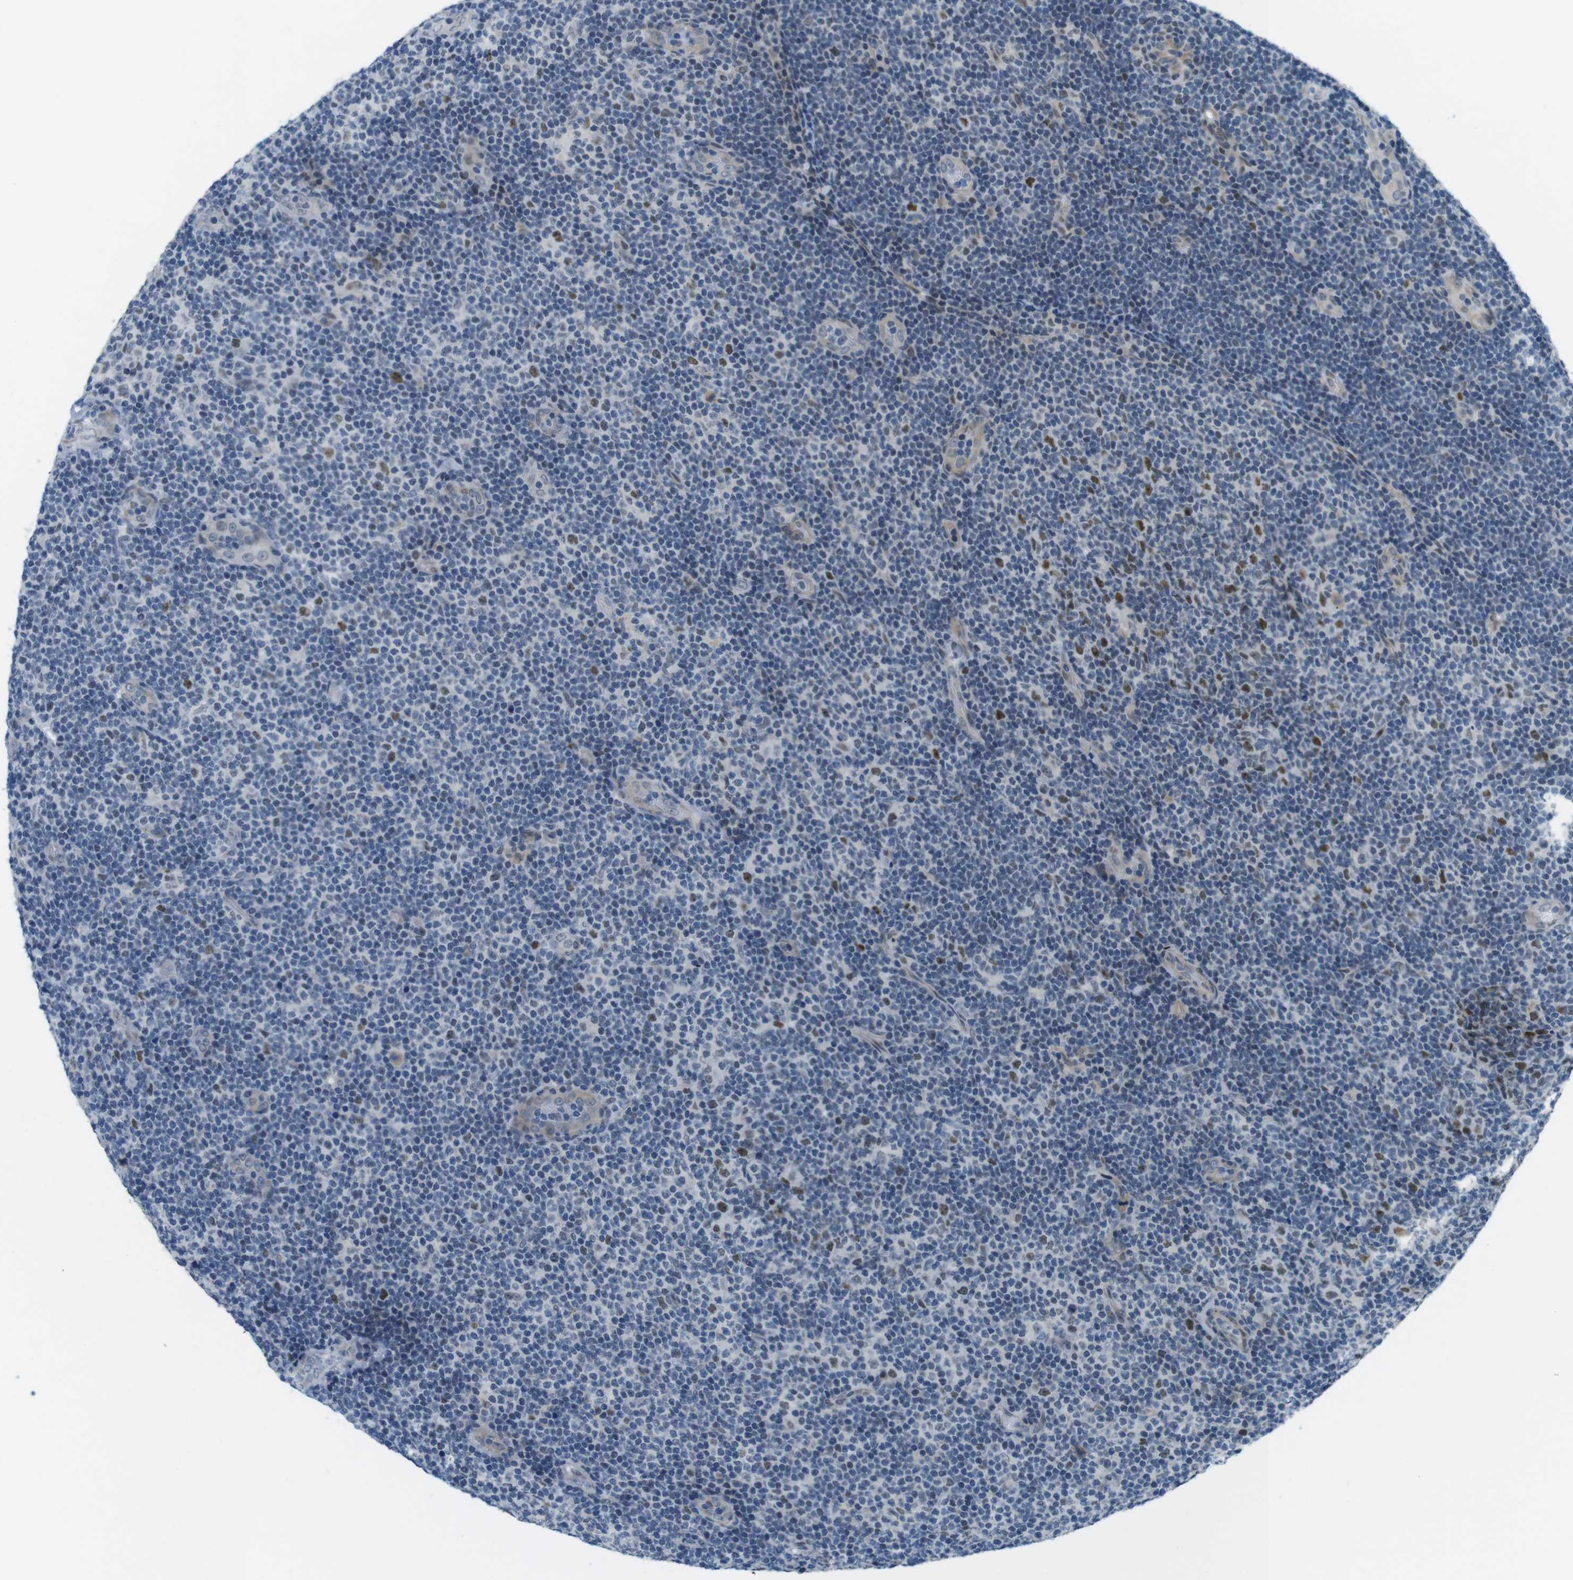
{"staining": {"intensity": "moderate", "quantity": "<25%", "location": "nuclear"}, "tissue": "lymphoma", "cell_type": "Tumor cells", "image_type": "cancer", "snomed": [{"axis": "morphology", "description": "Malignant lymphoma, non-Hodgkin's type, Low grade"}, {"axis": "topography", "description": "Lymph node"}], "caption": "Protein staining of lymphoma tissue demonstrates moderate nuclear staining in about <25% of tumor cells.", "gene": "SMCO2", "patient": {"sex": "male", "age": 83}}